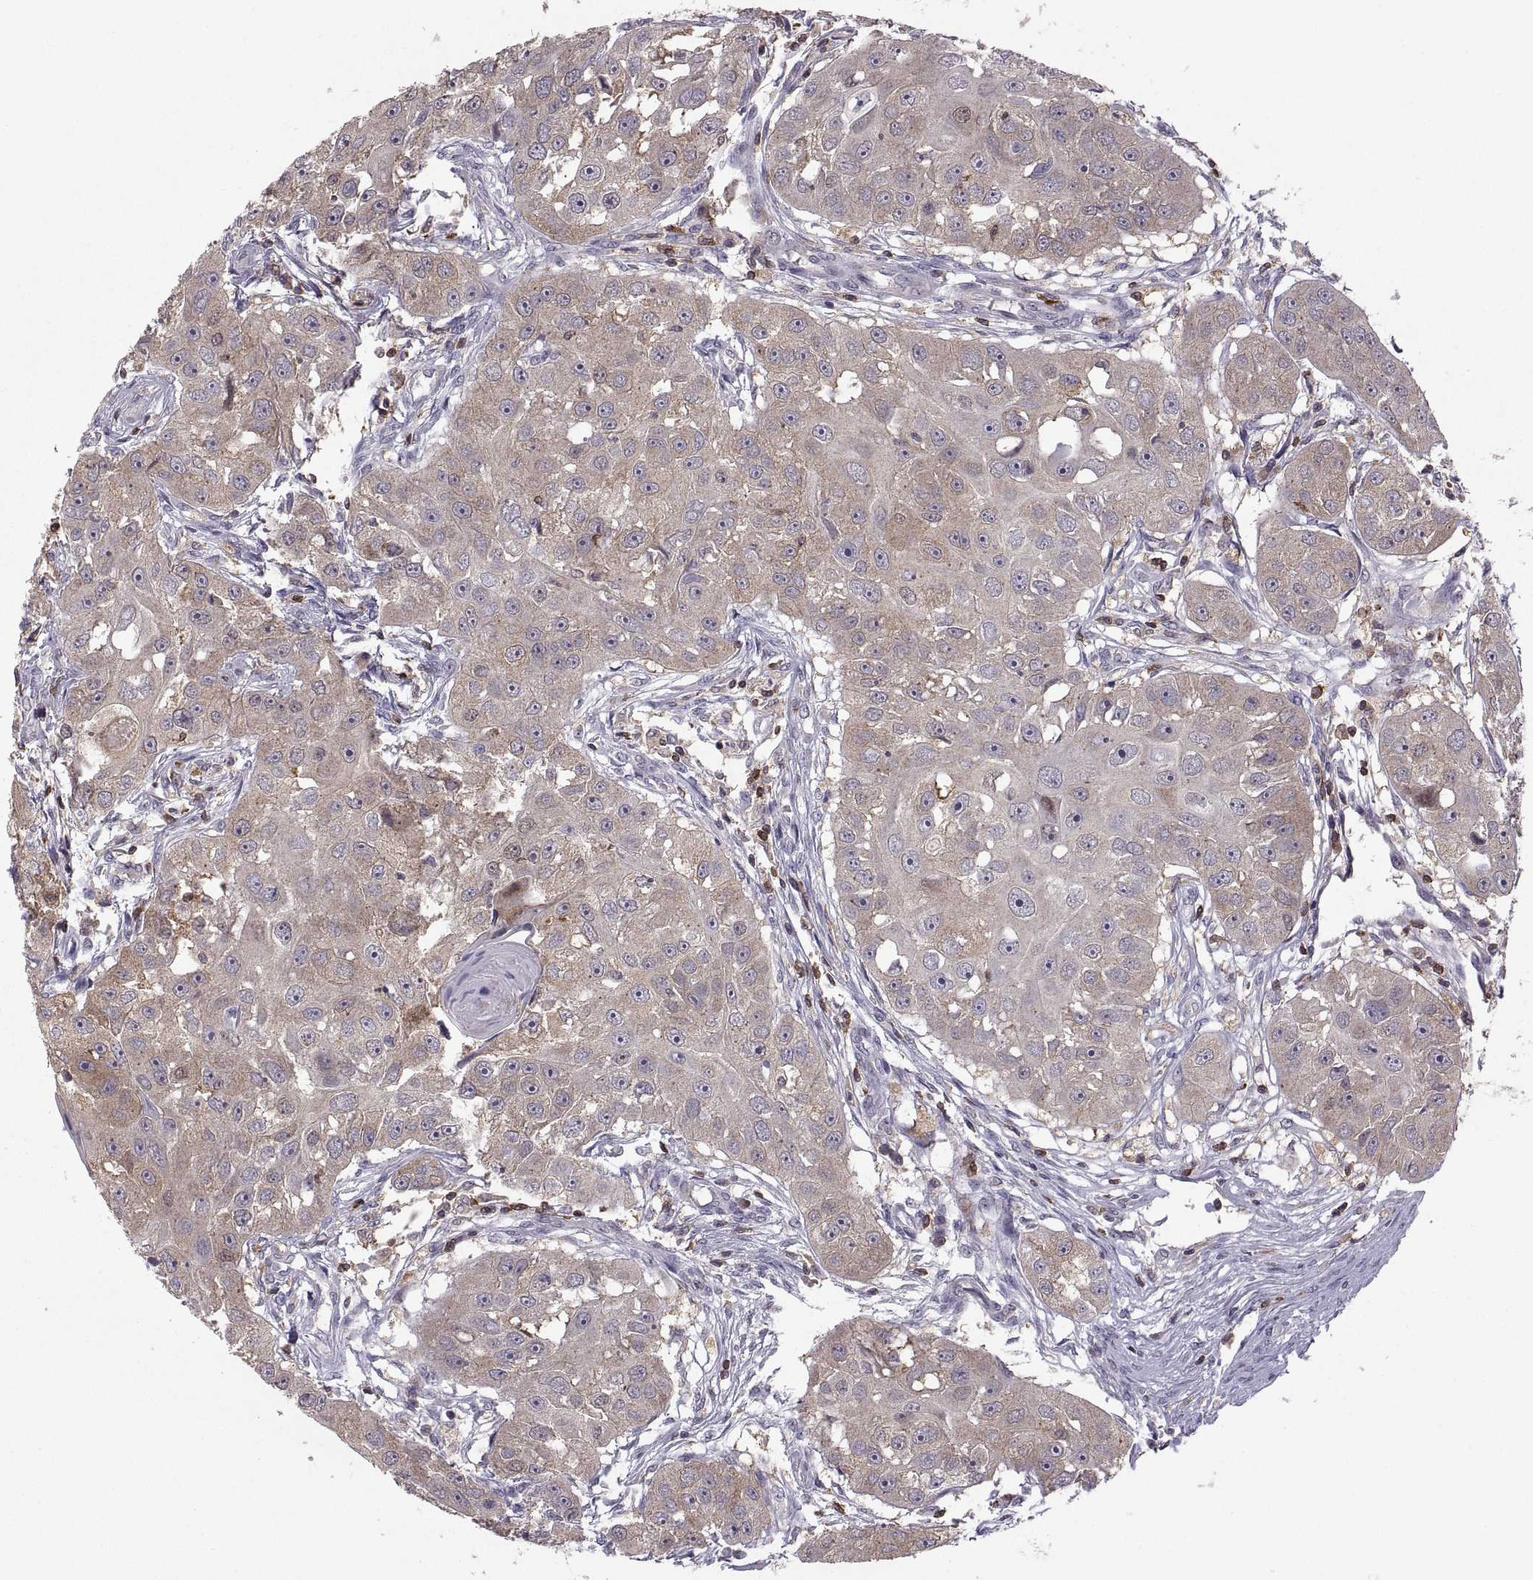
{"staining": {"intensity": "weak", "quantity": "25%-75%", "location": "cytoplasmic/membranous"}, "tissue": "head and neck cancer", "cell_type": "Tumor cells", "image_type": "cancer", "snomed": [{"axis": "morphology", "description": "Squamous cell carcinoma, NOS"}, {"axis": "topography", "description": "Head-Neck"}], "caption": "Protein expression analysis of human head and neck cancer reveals weak cytoplasmic/membranous positivity in approximately 25%-75% of tumor cells.", "gene": "EZR", "patient": {"sex": "male", "age": 51}}